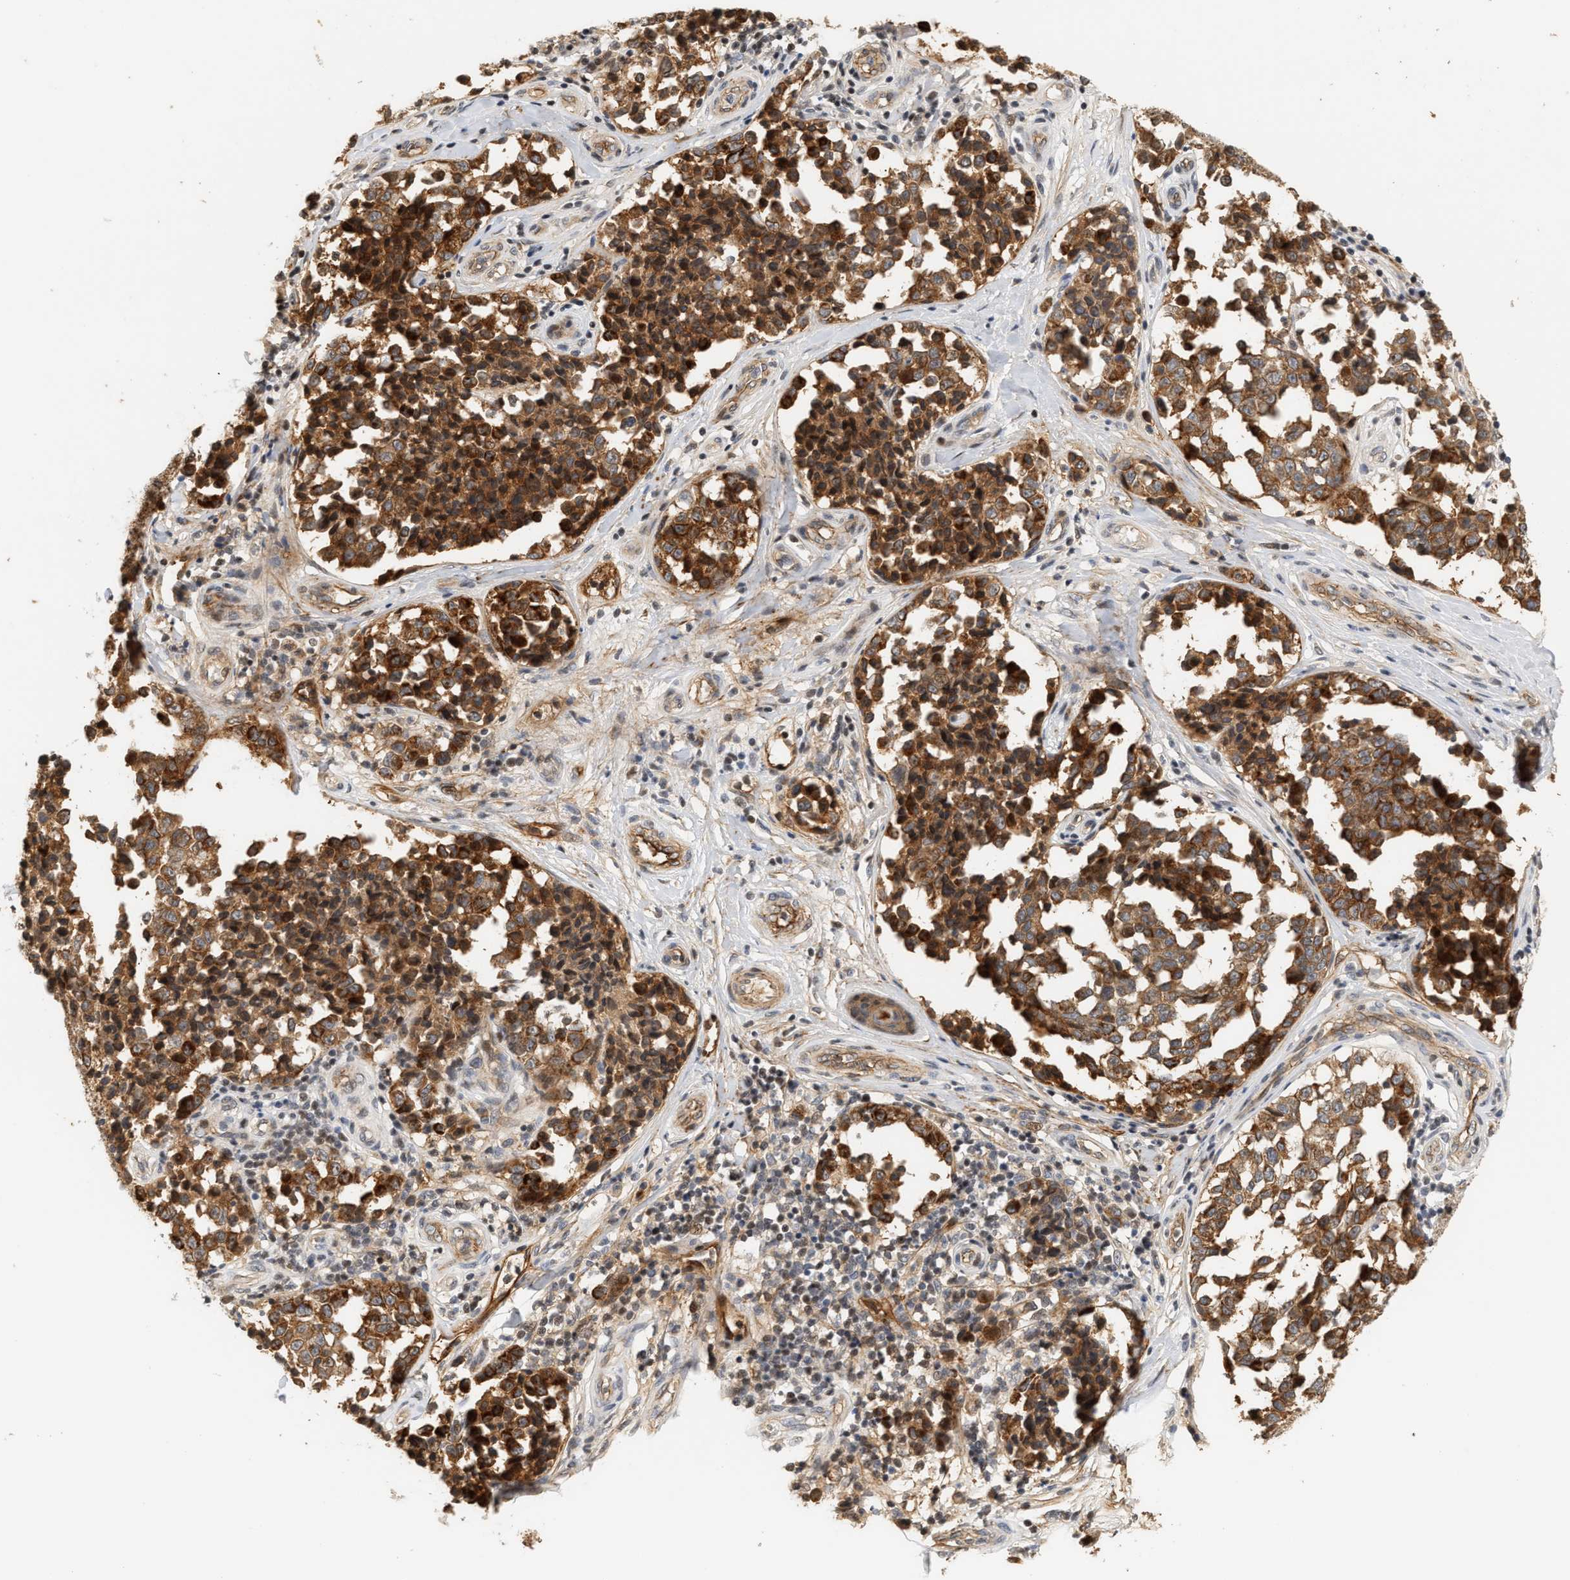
{"staining": {"intensity": "strong", "quantity": ">75%", "location": "cytoplasmic/membranous"}, "tissue": "melanoma", "cell_type": "Tumor cells", "image_type": "cancer", "snomed": [{"axis": "morphology", "description": "Malignant melanoma, NOS"}, {"axis": "topography", "description": "Skin"}], "caption": "Immunohistochemical staining of human melanoma shows strong cytoplasmic/membranous protein staining in about >75% of tumor cells. (Stains: DAB in brown, nuclei in blue, Microscopy: brightfield microscopy at high magnification).", "gene": "PLXND1", "patient": {"sex": "female", "age": 64}}